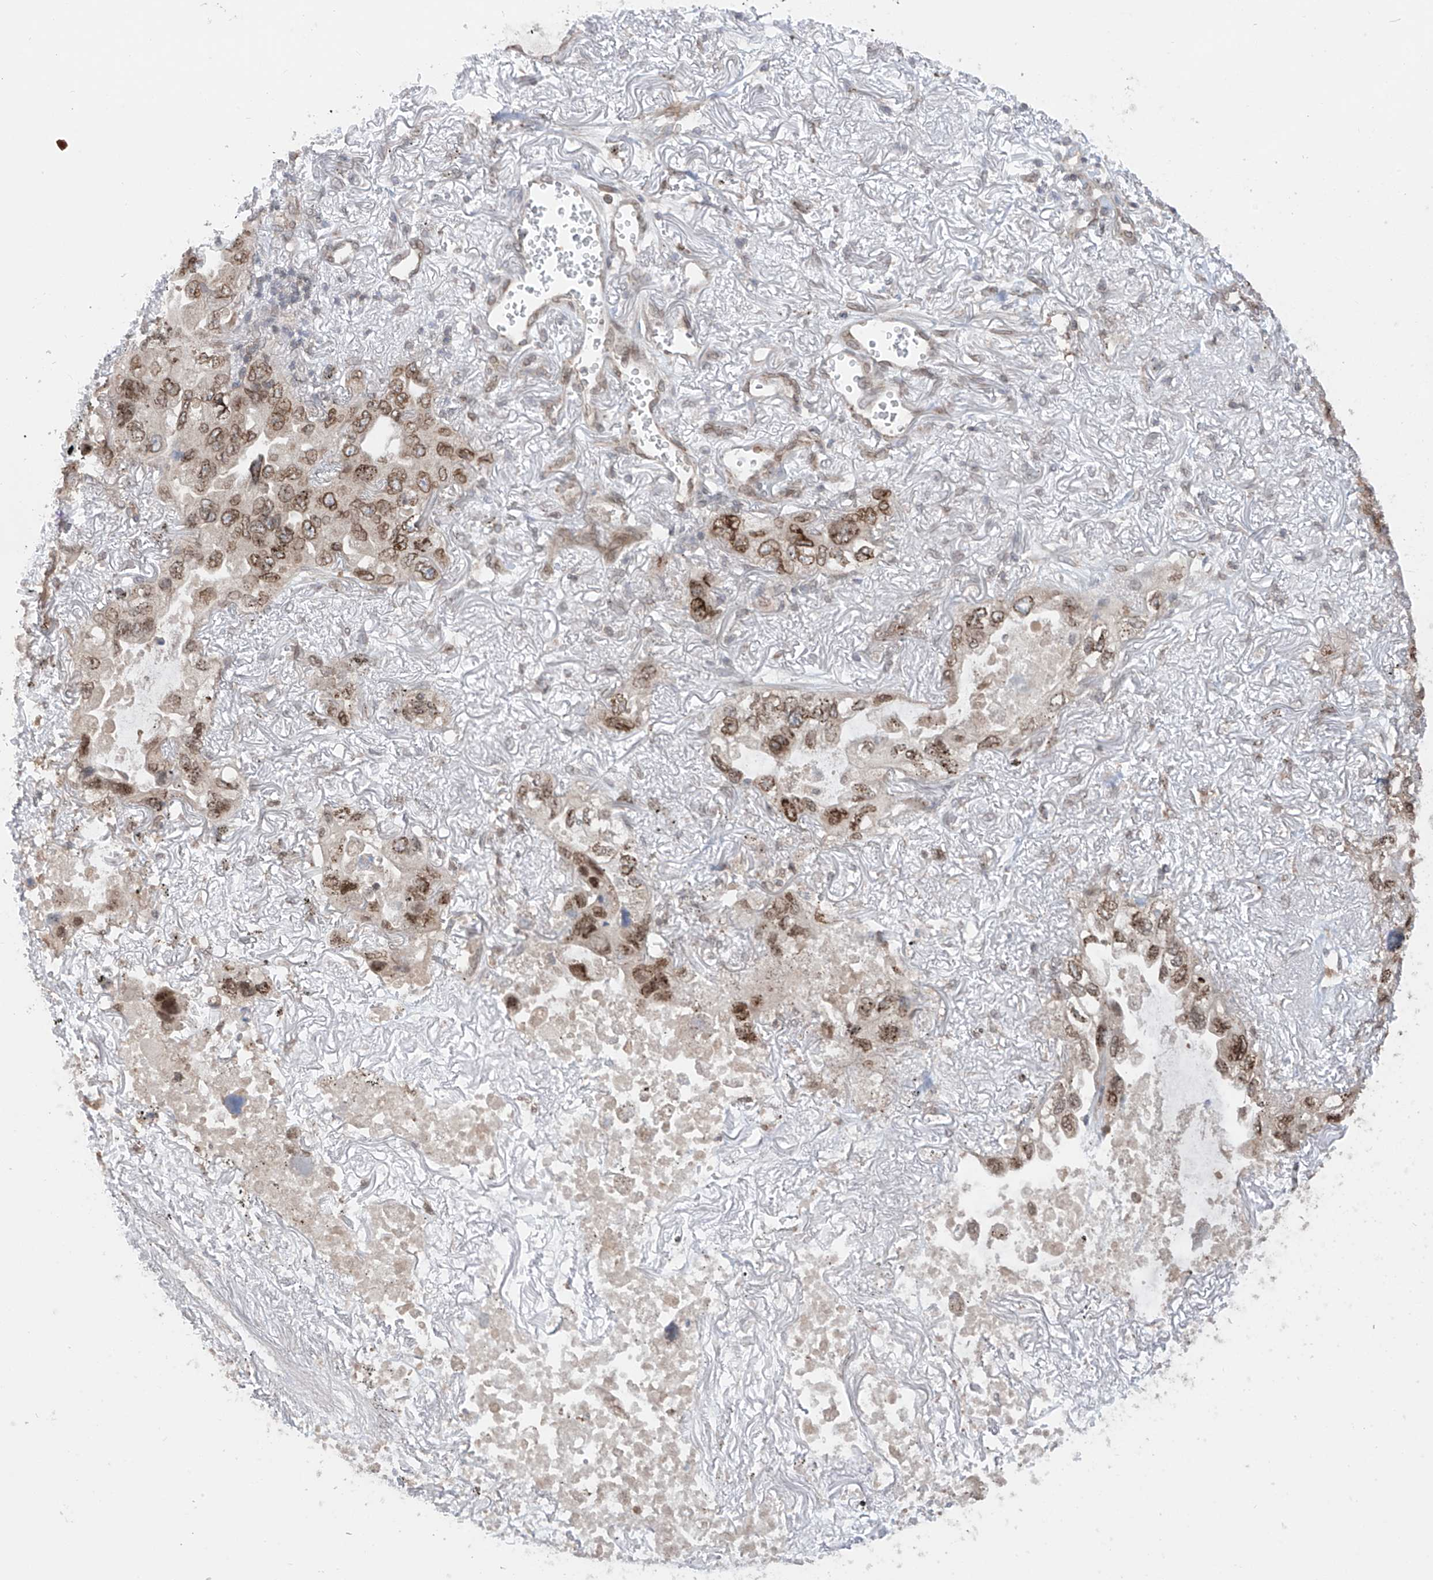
{"staining": {"intensity": "moderate", "quantity": ">75%", "location": "cytoplasmic/membranous,nuclear"}, "tissue": "lung cancer", "cell_type": "Tumor cells", "image_type": "cancer", "snomed": [{"axis": "morphology", "description": "Squamous cell carcinoma, NOS"}, {"axis": "topography", "description": "Lung"}], "caption": "Immunohistochemical staining of lung cancer displays medium levels of moderate cytoplasmic/membranous and nuclear protein expression in approximately >75% of tumor cells.", "gene": "AHCTF1", "patient": {"sex": "female", "age": 73}}